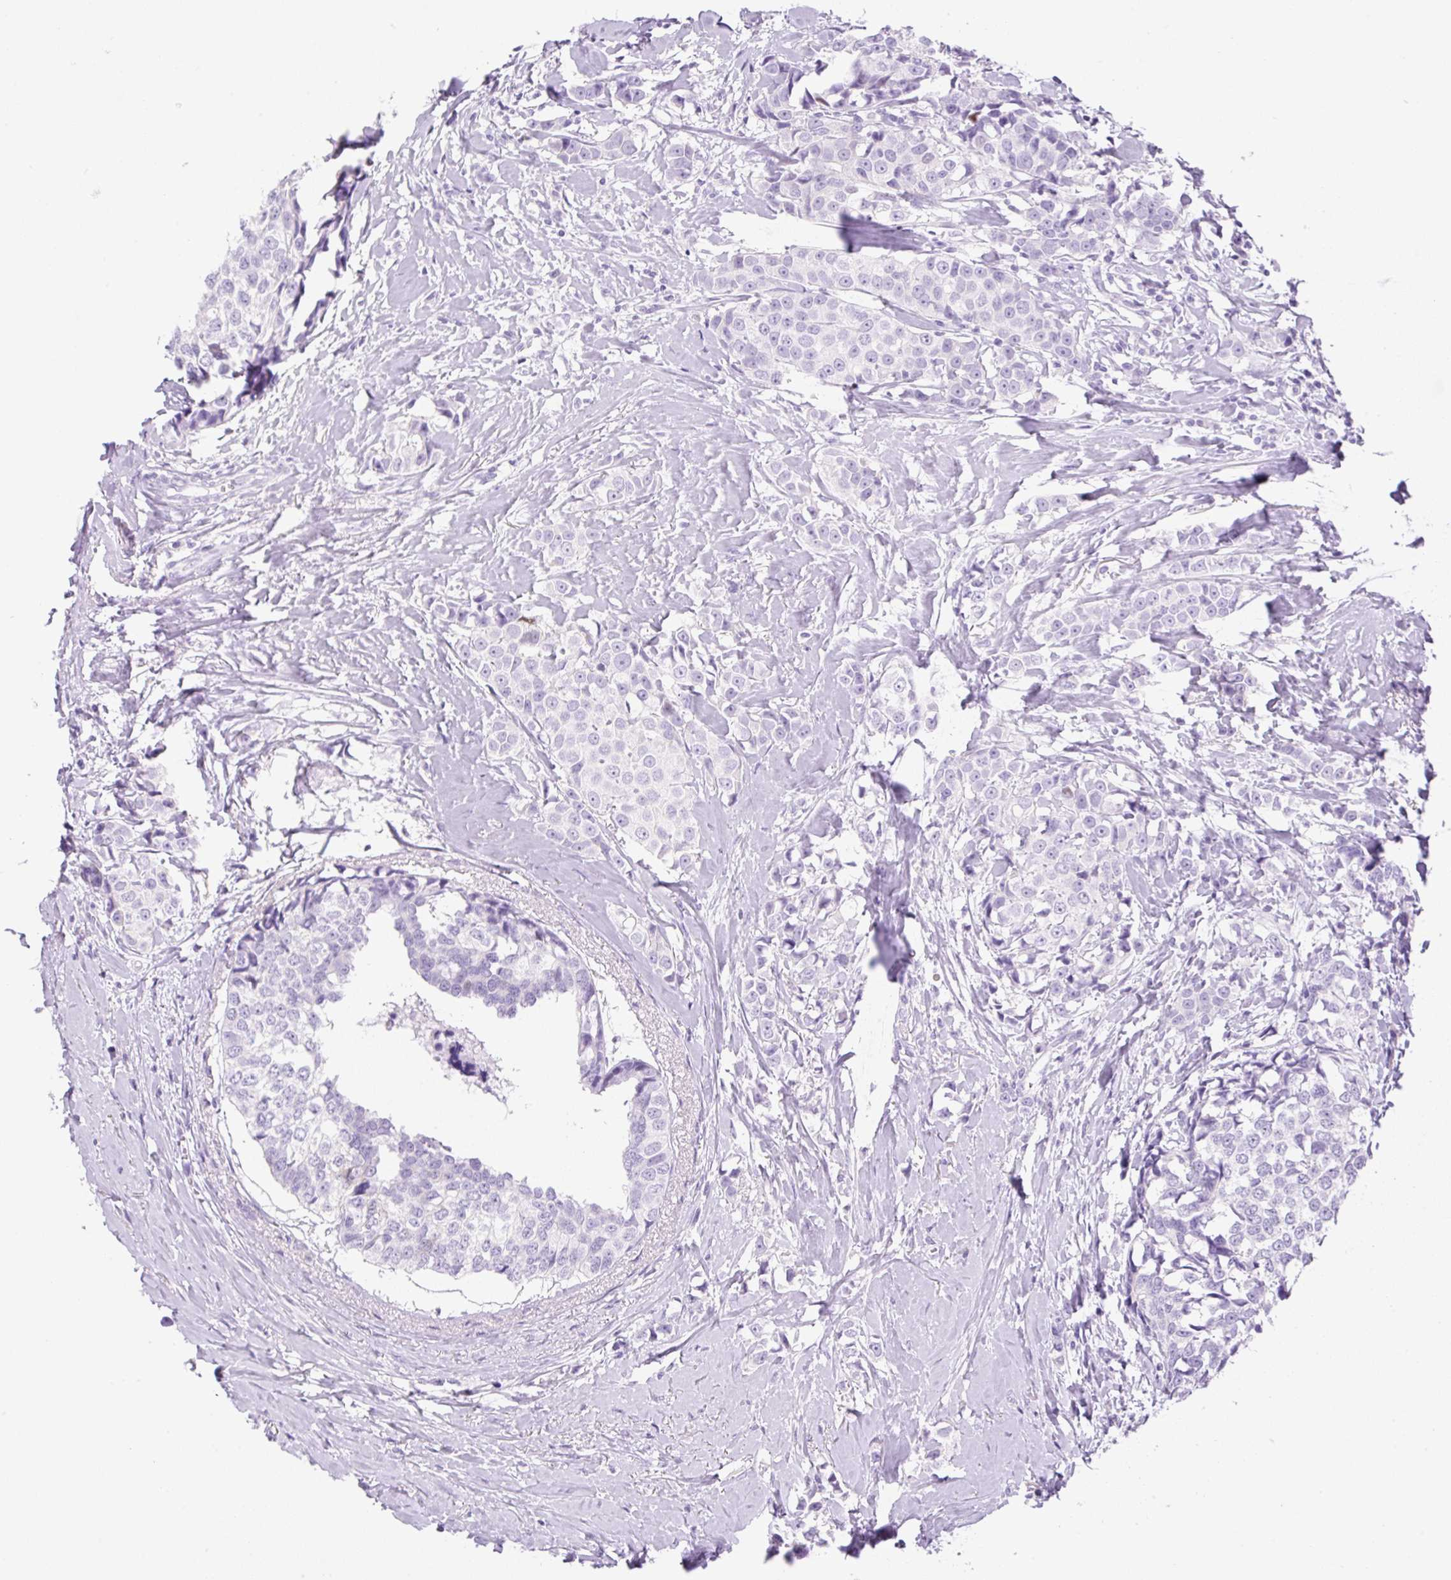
{"staining": {"intensity": "negative", "quantity": "none", "location": "none"}, "tissue": "breast cancer", "cell_type": "Tumor cells", "image_type": "cancer", "snomed": [{"axis": "morphology", "description": "Duct carcinoma"}, {"axis": "topography", "description": "Breast"}], "caption": "There is no significant staining in tumor cells of breast invasive ductal carcinoma.", "gene": "PALM3", "patient": {"sex": "female", "age": 80}}